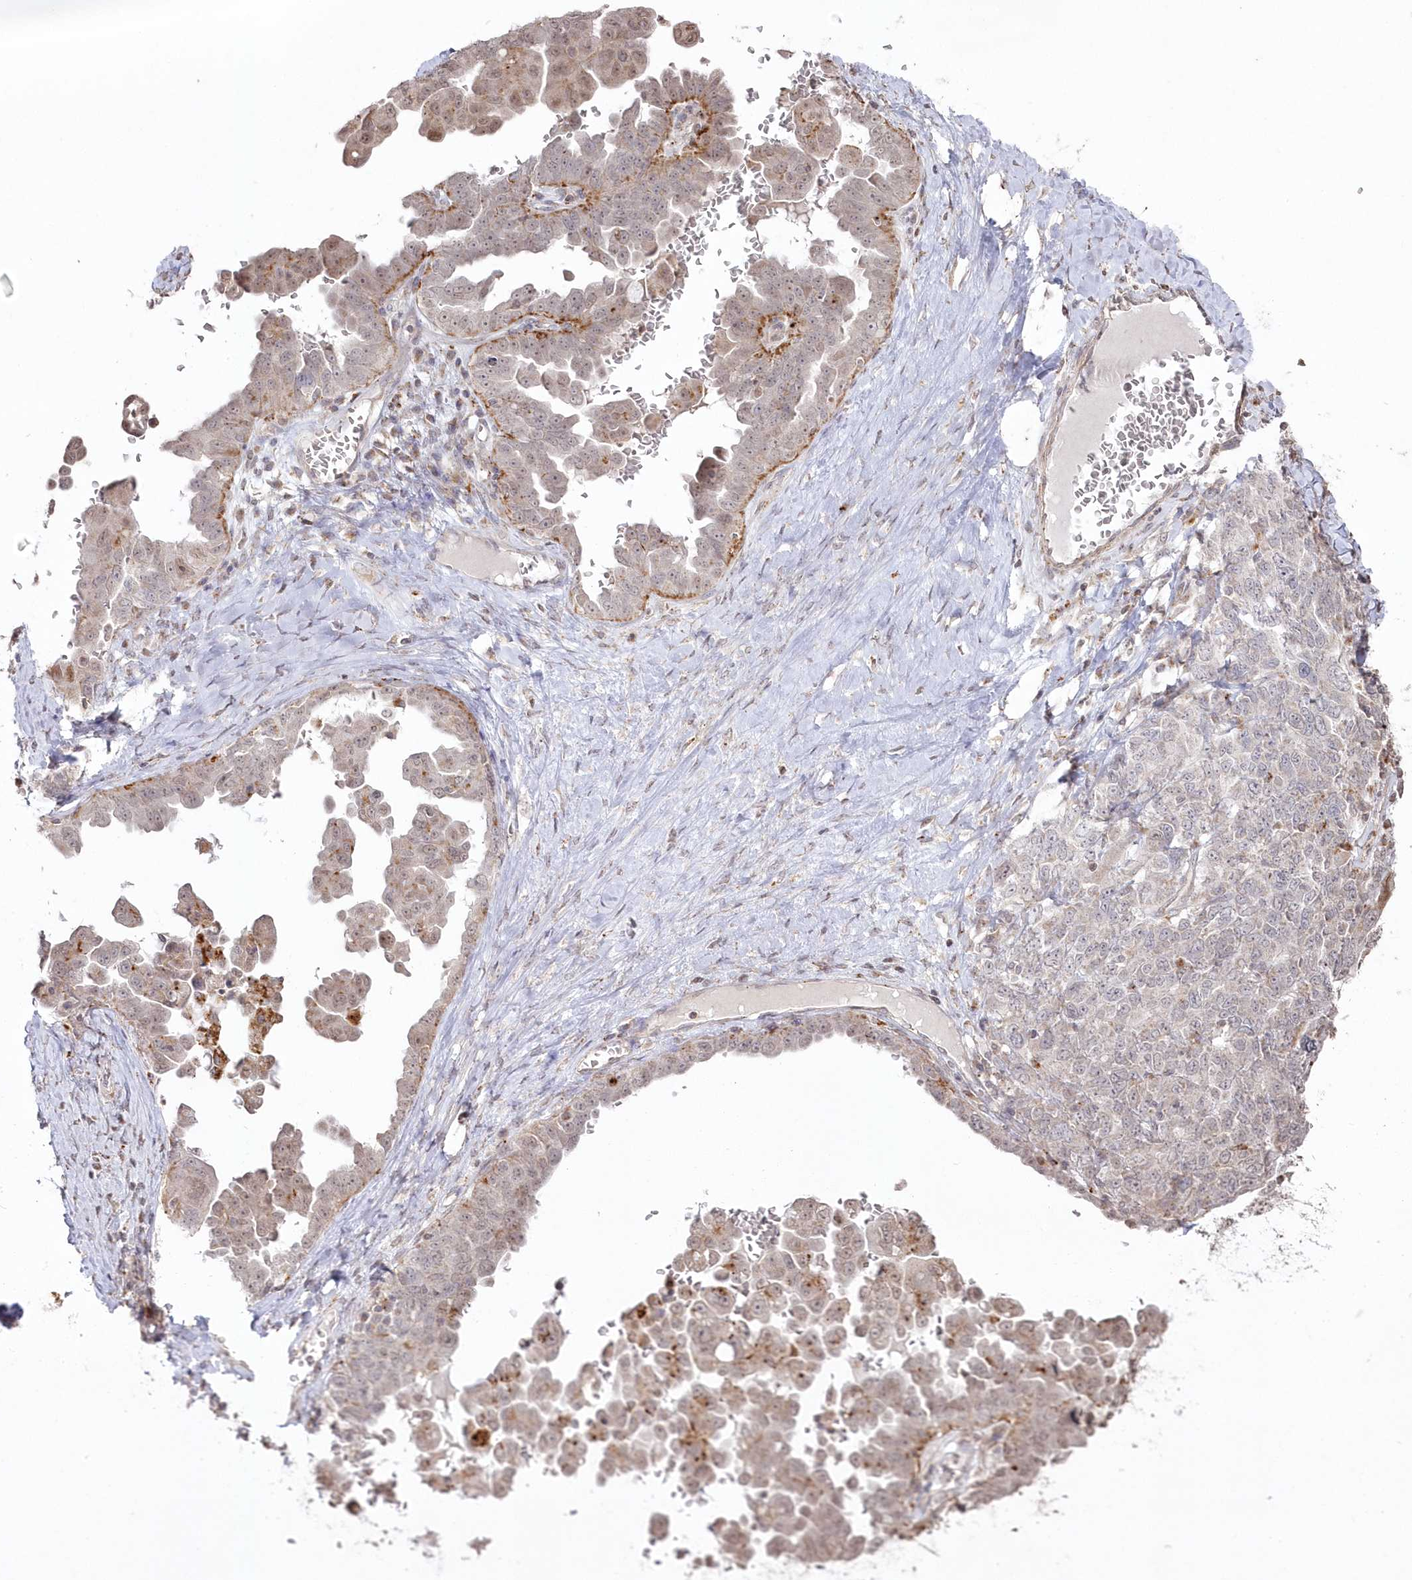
{"staining": {"intensity": "moderate", "quantity": "25%-75%", "location": "cytoplasmic/membranous"}, "tissue": "ovarian cancer", "cell_type": "Tumor cells", "image_type": "cancer", "snomed": [{"axis": "morphology", "description": "Carcinoma, endometroid"}, {"axis": "topography", "description": "Ovary"}], "caption": "Endometroid carcinoma (ovarian) tissue exhibits moderate cytoplasmic/membranous positivity in approximately 25%-75% of tumor cells", "gene": "ARSB", "patient": {"sex": "female", "age": 62}}